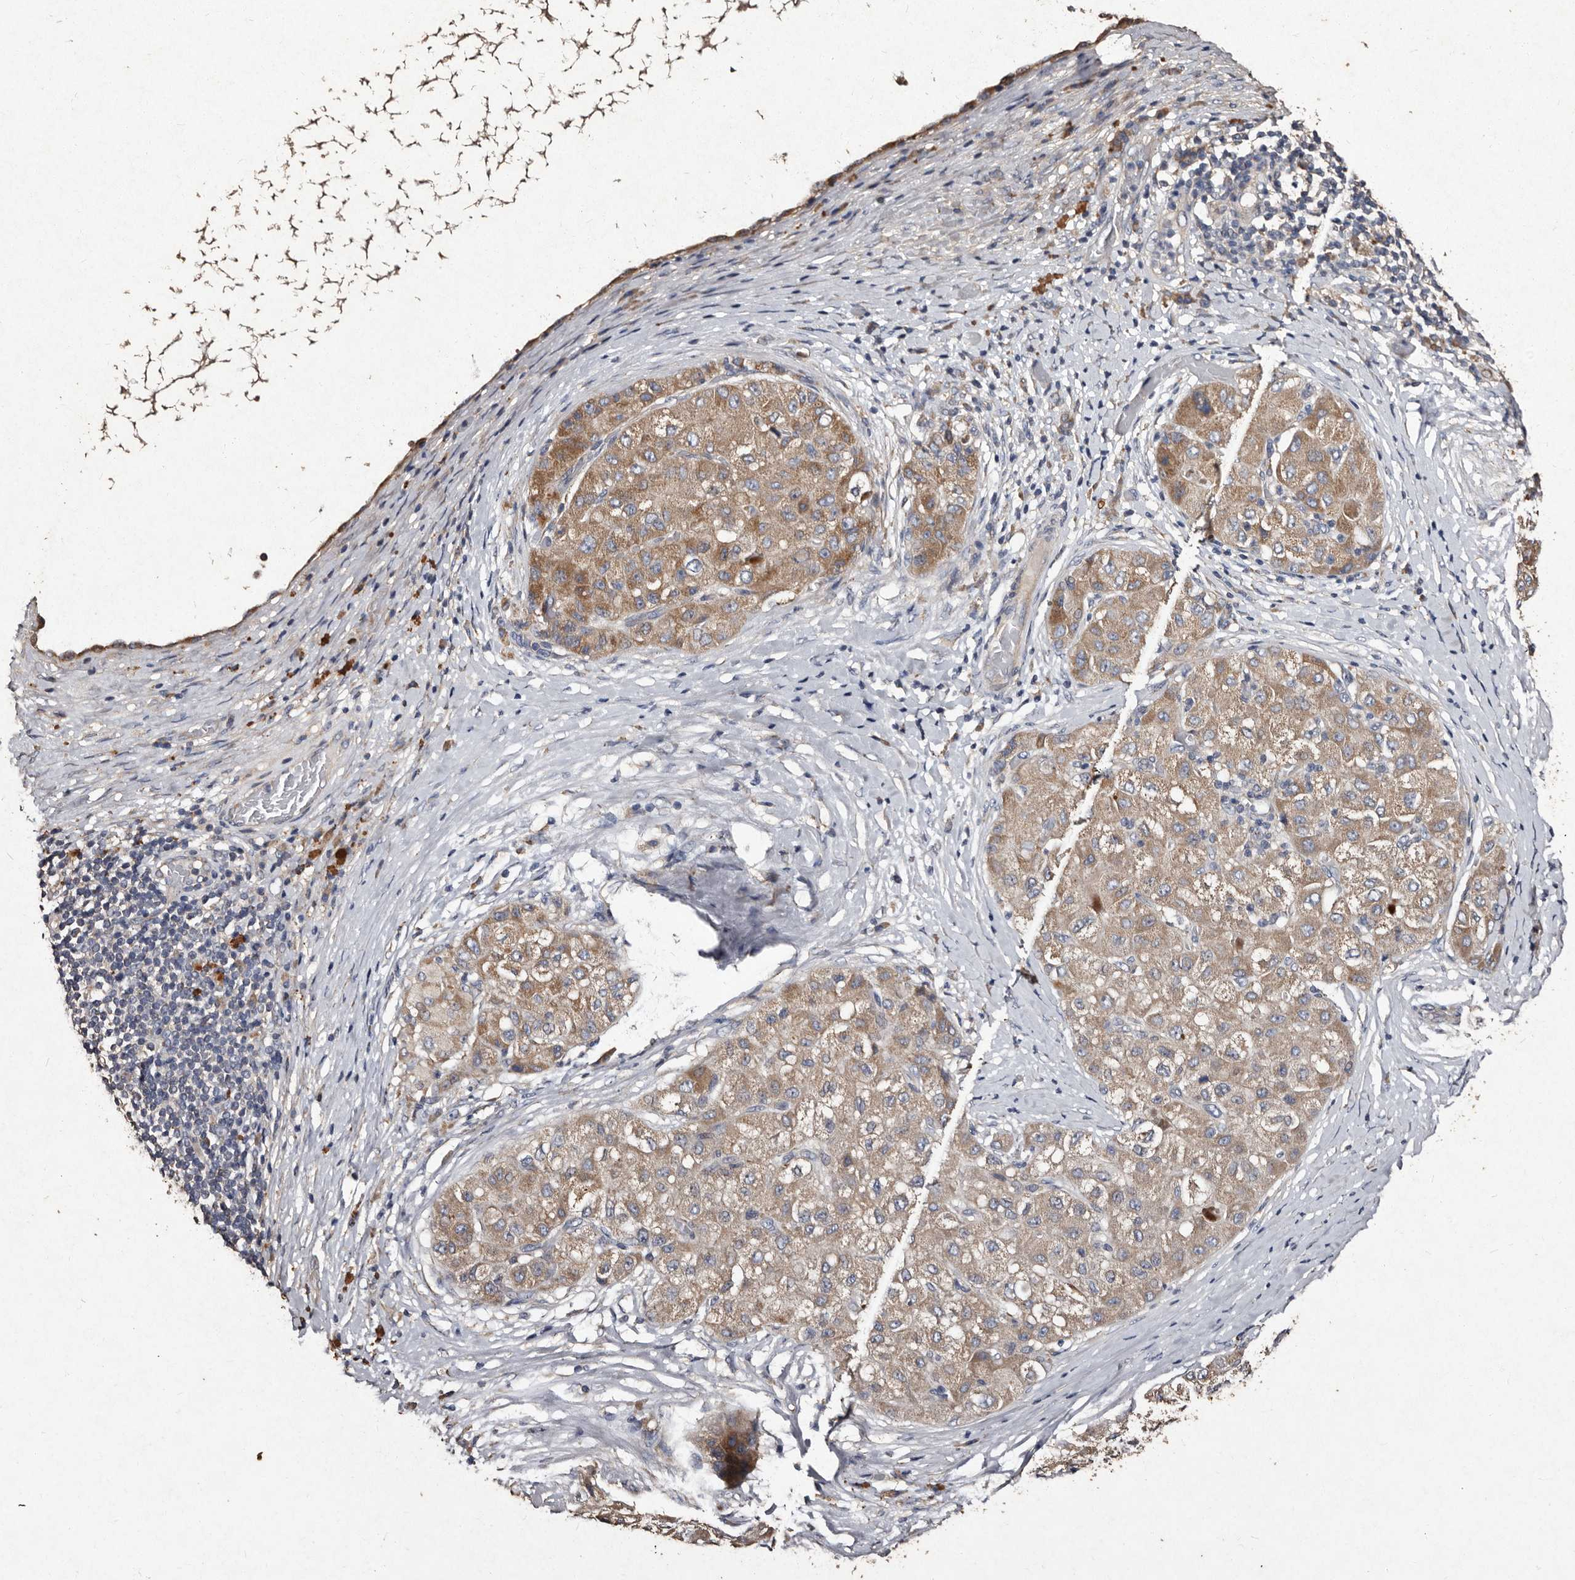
{"staining": {"intensity": "moderate", "quantity": ">75%", "location": "cytoplasmic/membranous"}, "tissue": "liver cancer", "cell_type": "Tumor cells", "image_type": "cancer", "snomed": [{"axis": "morphology", "description": "Carcinoma, Hepatocellular, NOS"}, {"axis": "topography", "description": "Liver"}], "caption": "Protein staining demonstrates moderate cytoplasmic/membranous positivity in about >75% of tumor cells in liver hepatocellular carcinoma. The protein of interest is stained brown, and the nuclei are stained in blue (DAB IHC with brightfield microscopy, high magnification).", "gene": "TFB1M", "patient": {"sex": "male", "age": 80}}